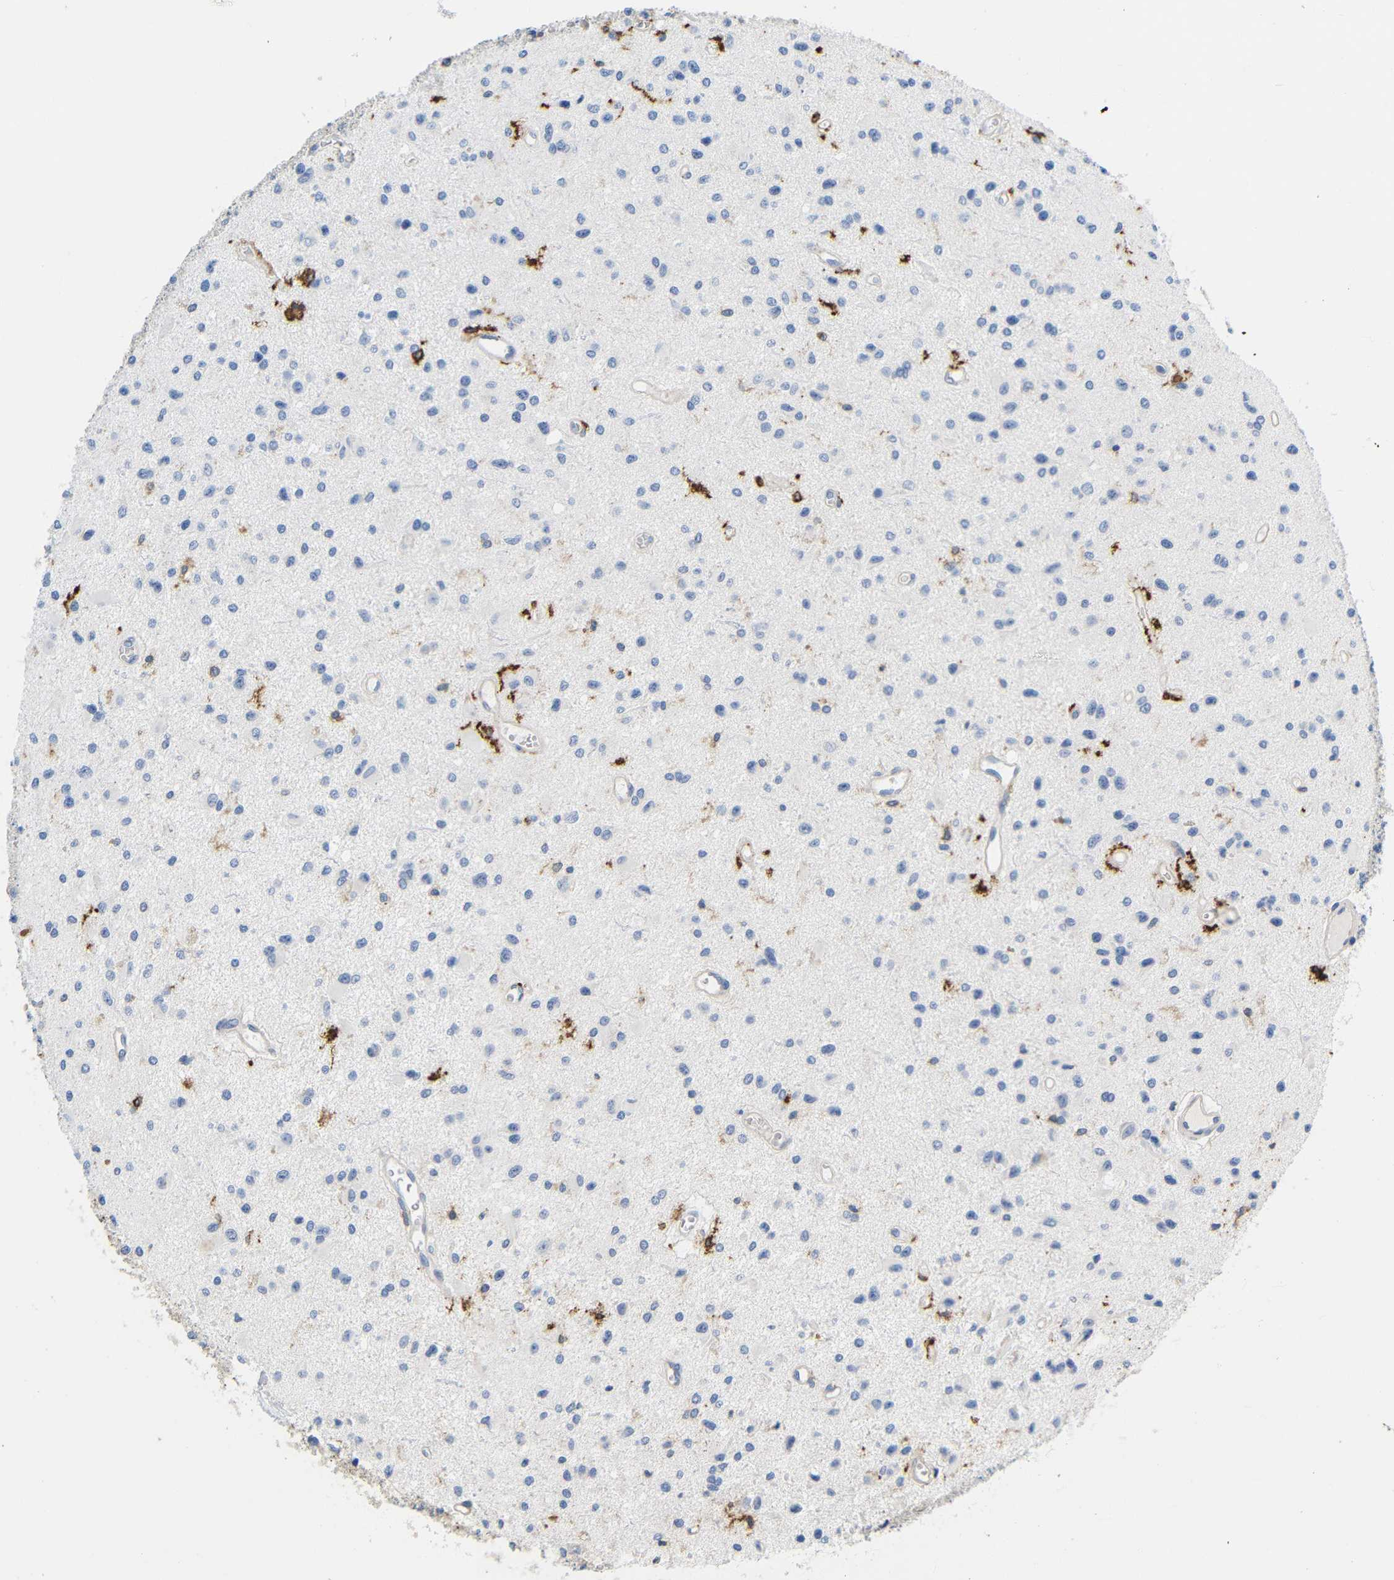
{"staining": {"intensity": "negative", "quantity": "none", "location": "none"}, "tissue": "glioma", "cell_type": "Tumor cells", "image_type": "cancer", "snomed": [{"axis": "morphology", "description": "Glioma, malignant, Low grade"}, {"axis": "topography", "description": "Brain"}], "caption": "DAB immunohistochemical staining of human malignant glioma (low-grade) shows no significant positivity in tumor cells. (DAB immunohistochemistry, high magnification).", "gene": "HLA-DQB1", "patient": {"sex": "male", "age": 58}}